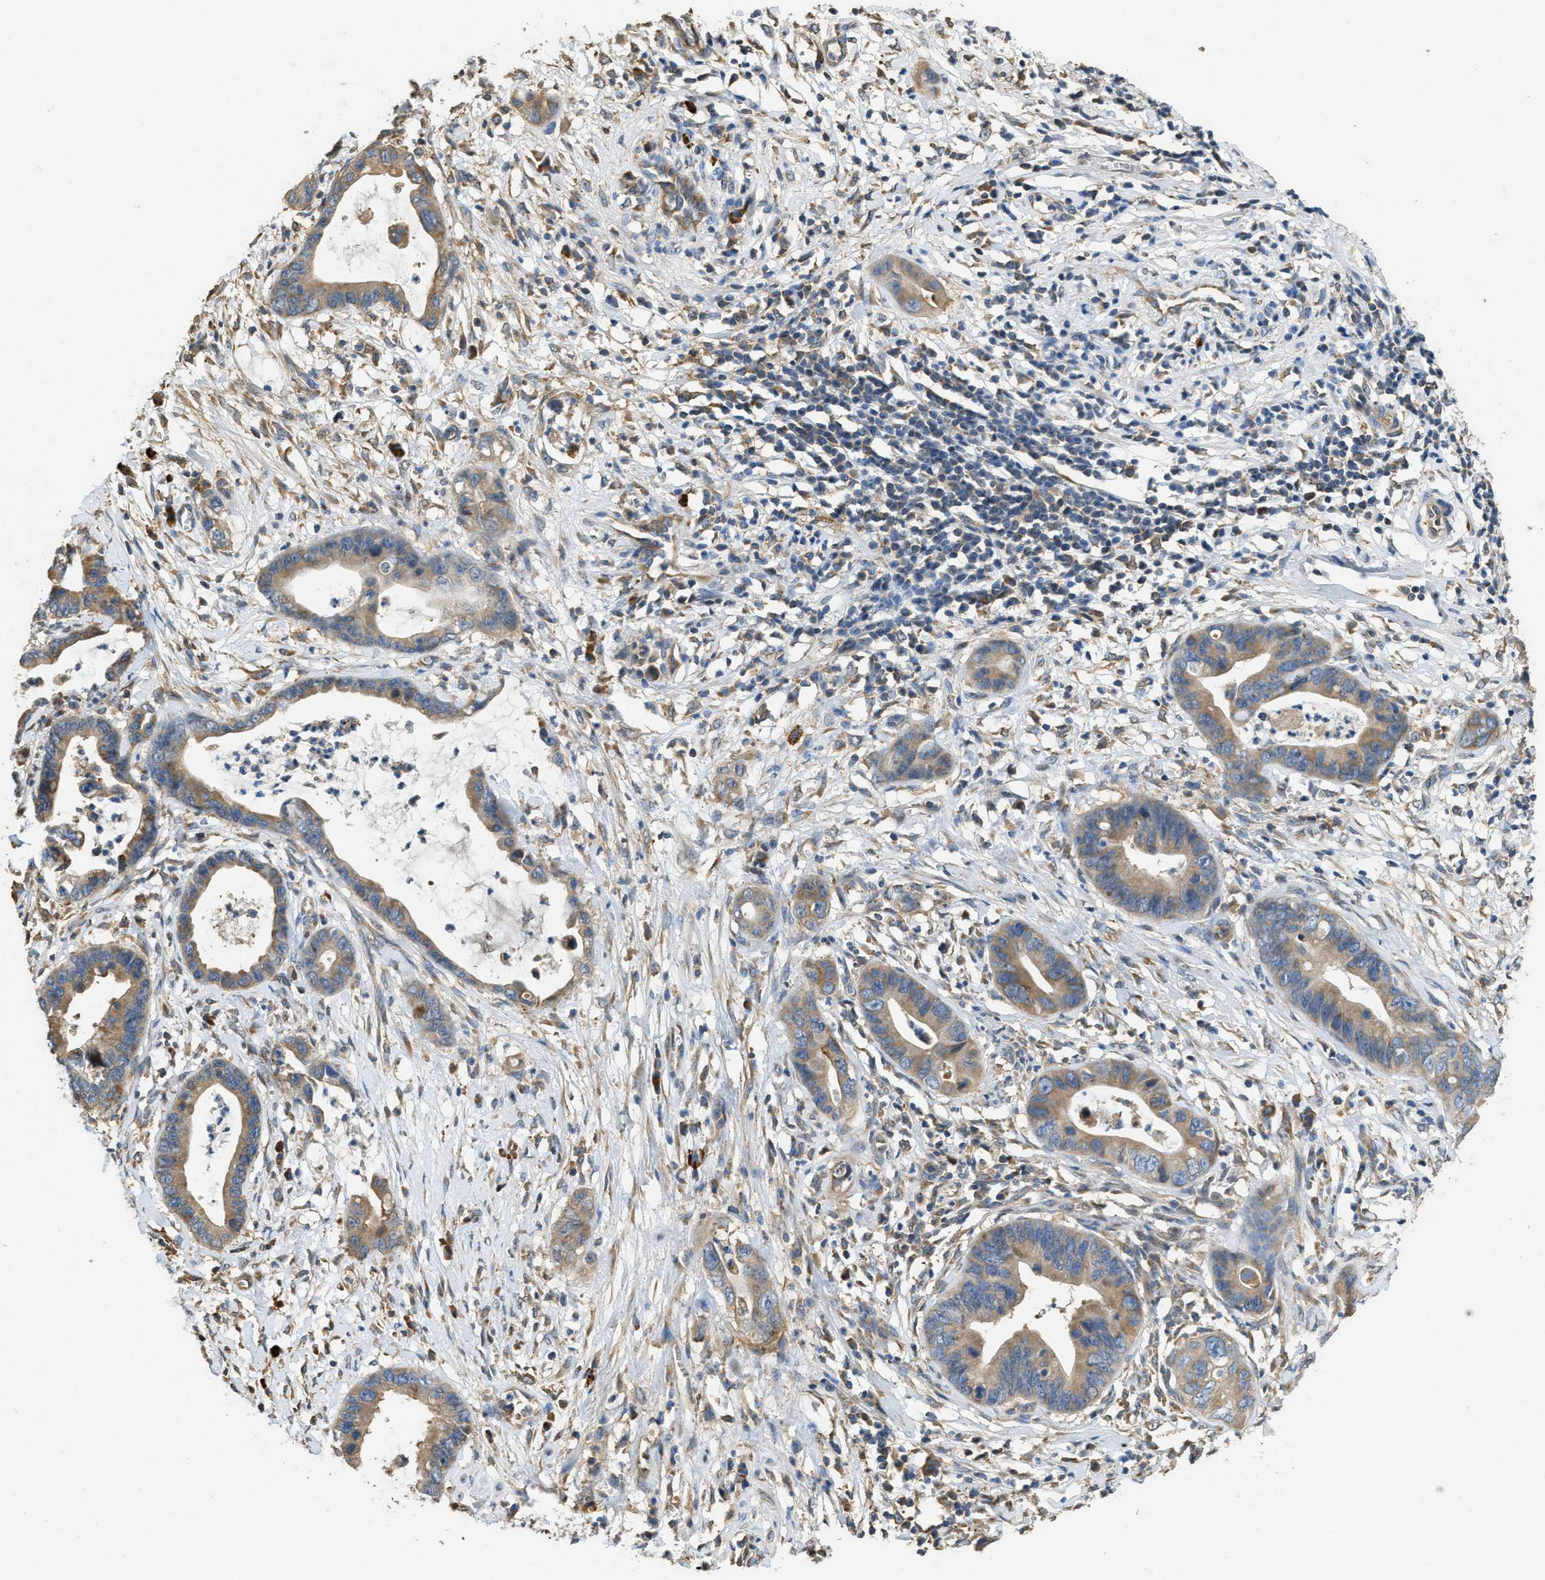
{"staining": {"intensity": "moderate", "quantity": ">75%", "location": "cytoplasmic/membranous"}, "tissue": "cervical cancer", "cell_type": "Tumor cells", "image_type": "cancer", "snomed": [{"axis": "morphology", "description": "Adenocarcinoma, NOS"}, {"axis": "topography", "description": "Cervix"}], "caption": "About >75% of tumor cells in cervical cancer display moderate cytoplasmic/membranous protein staining as visualized by brown immunohistochemical staining.", "gene": "RIPK2", "patient": {"sex": "female", "age": 44}}